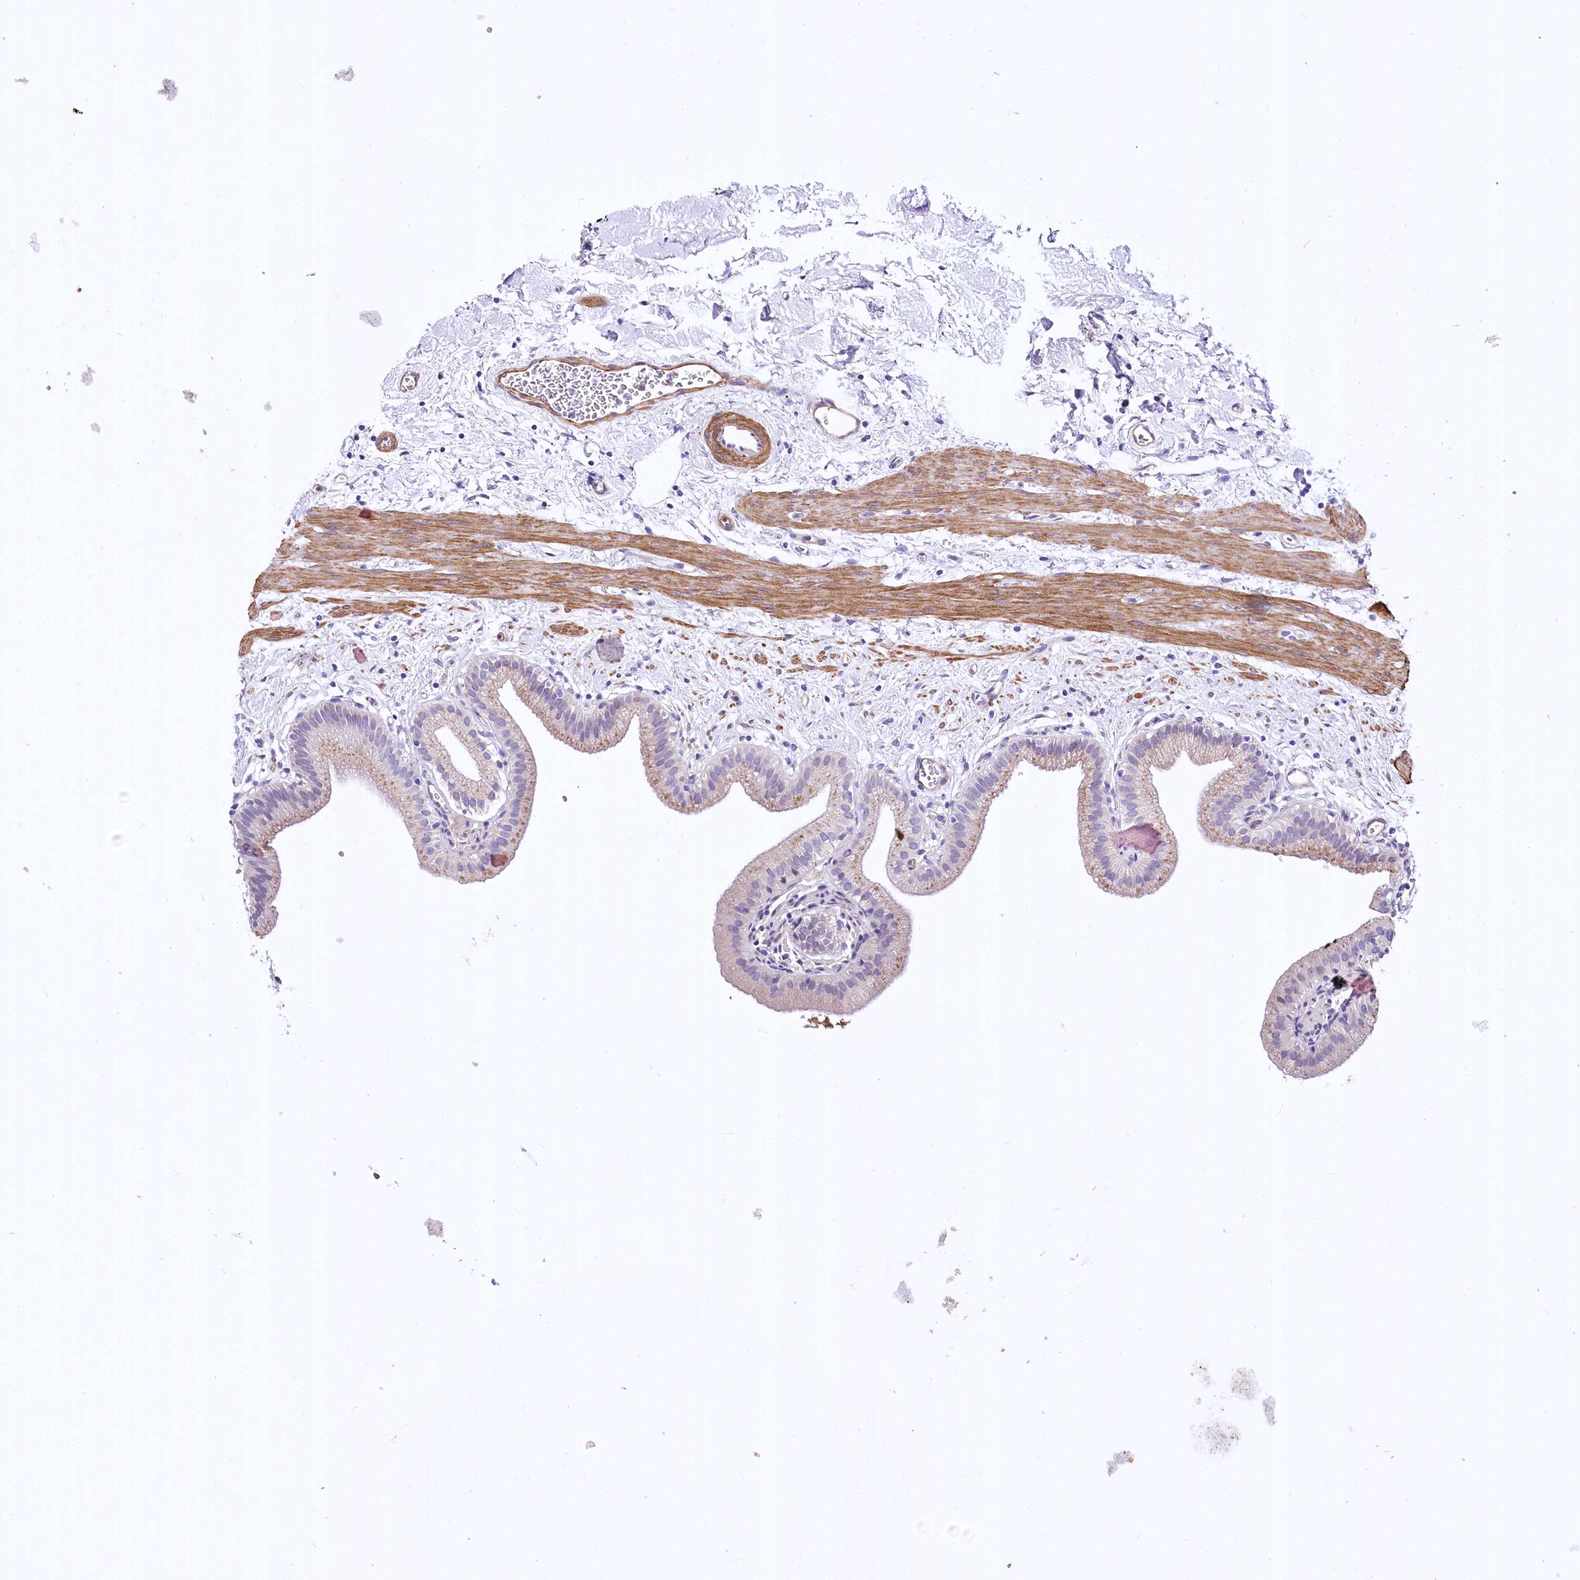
{"staining": {"intensity": "weak", "quantity": "<25%", "location": "cytoplasmic/membranous"}, "tissue": "gallbladder", "cell_type": "Glandular cells", "image_type": "normal", "snomed": [{"axis": "morphology", "description": "Normal tissue, NOS"}, {"axis": "topography", "description": "Gallbladder"}], "caption": "Immunohistochemistry (IHC) image of benign gallbladder: gallbladder stained with DAB shows no significant protein expression in glandular cells. (DAB (3,3'-diaminobenzidine) immunohistochemistry visualized using brightfield microscopy, high magnification).", "gene": "RDH16", "patient": {"sex": "male", "age": 55}}